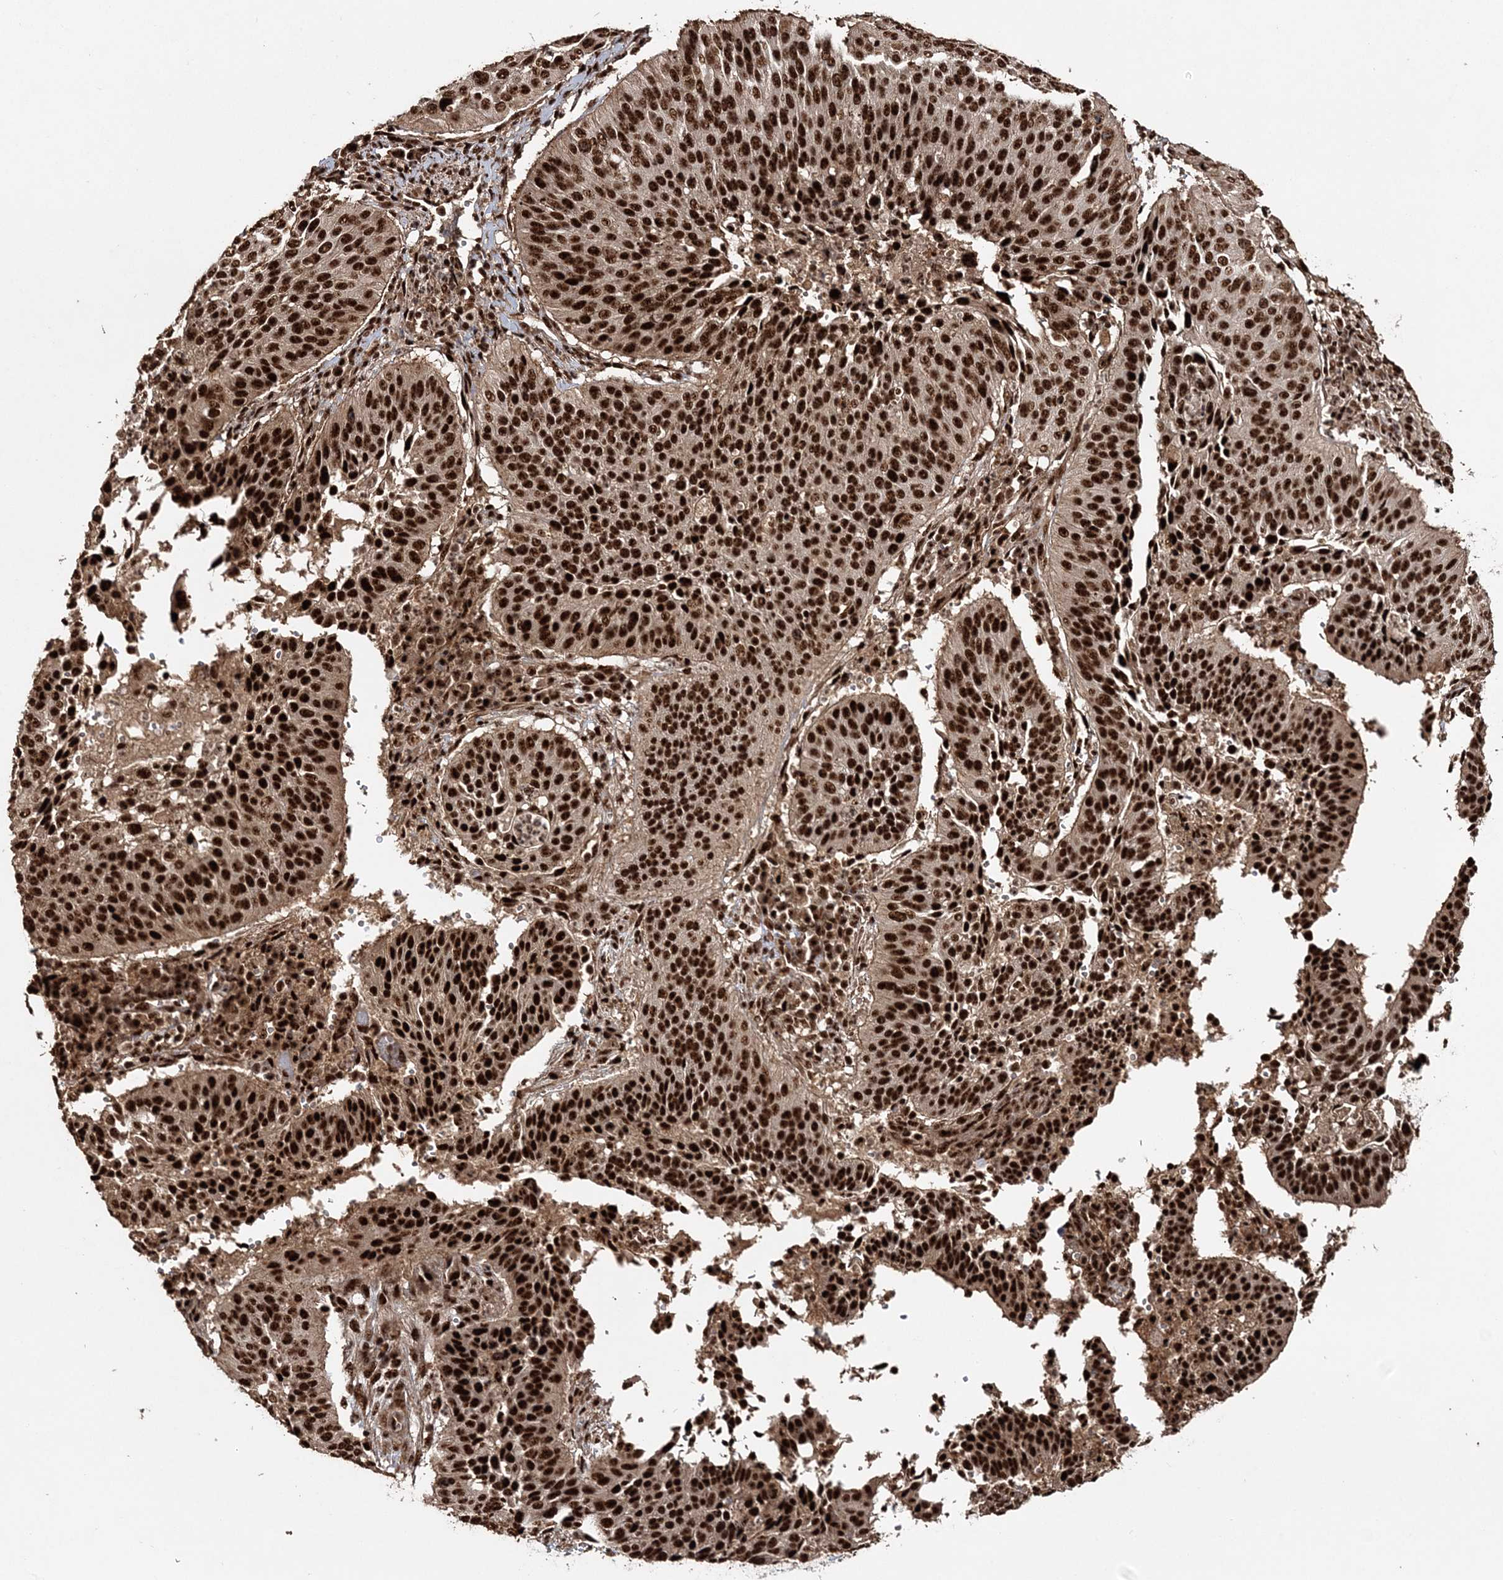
{"staining": {"intensity": "strong", "quantity": ">75%", "location": "nuclear"}, "tissue": "cervical cancer", "cell_type": "Tumor cells", "image_type": "cancer", "snomed": [{"axis": "morphology", "description": "Normal tissue, NOS"}, {"axis": "morphology", "description": "Squamous cell carcinoma, NOS"}, {"axis": "topography", "description": "Cervix"}], "caption": "Strong nuclear expression is seen in about >75% of tumor cells in cervical squamous cell carcinoma.", "gene": "EXOSC8", "patient": {"sex": "female", "age": 39}}